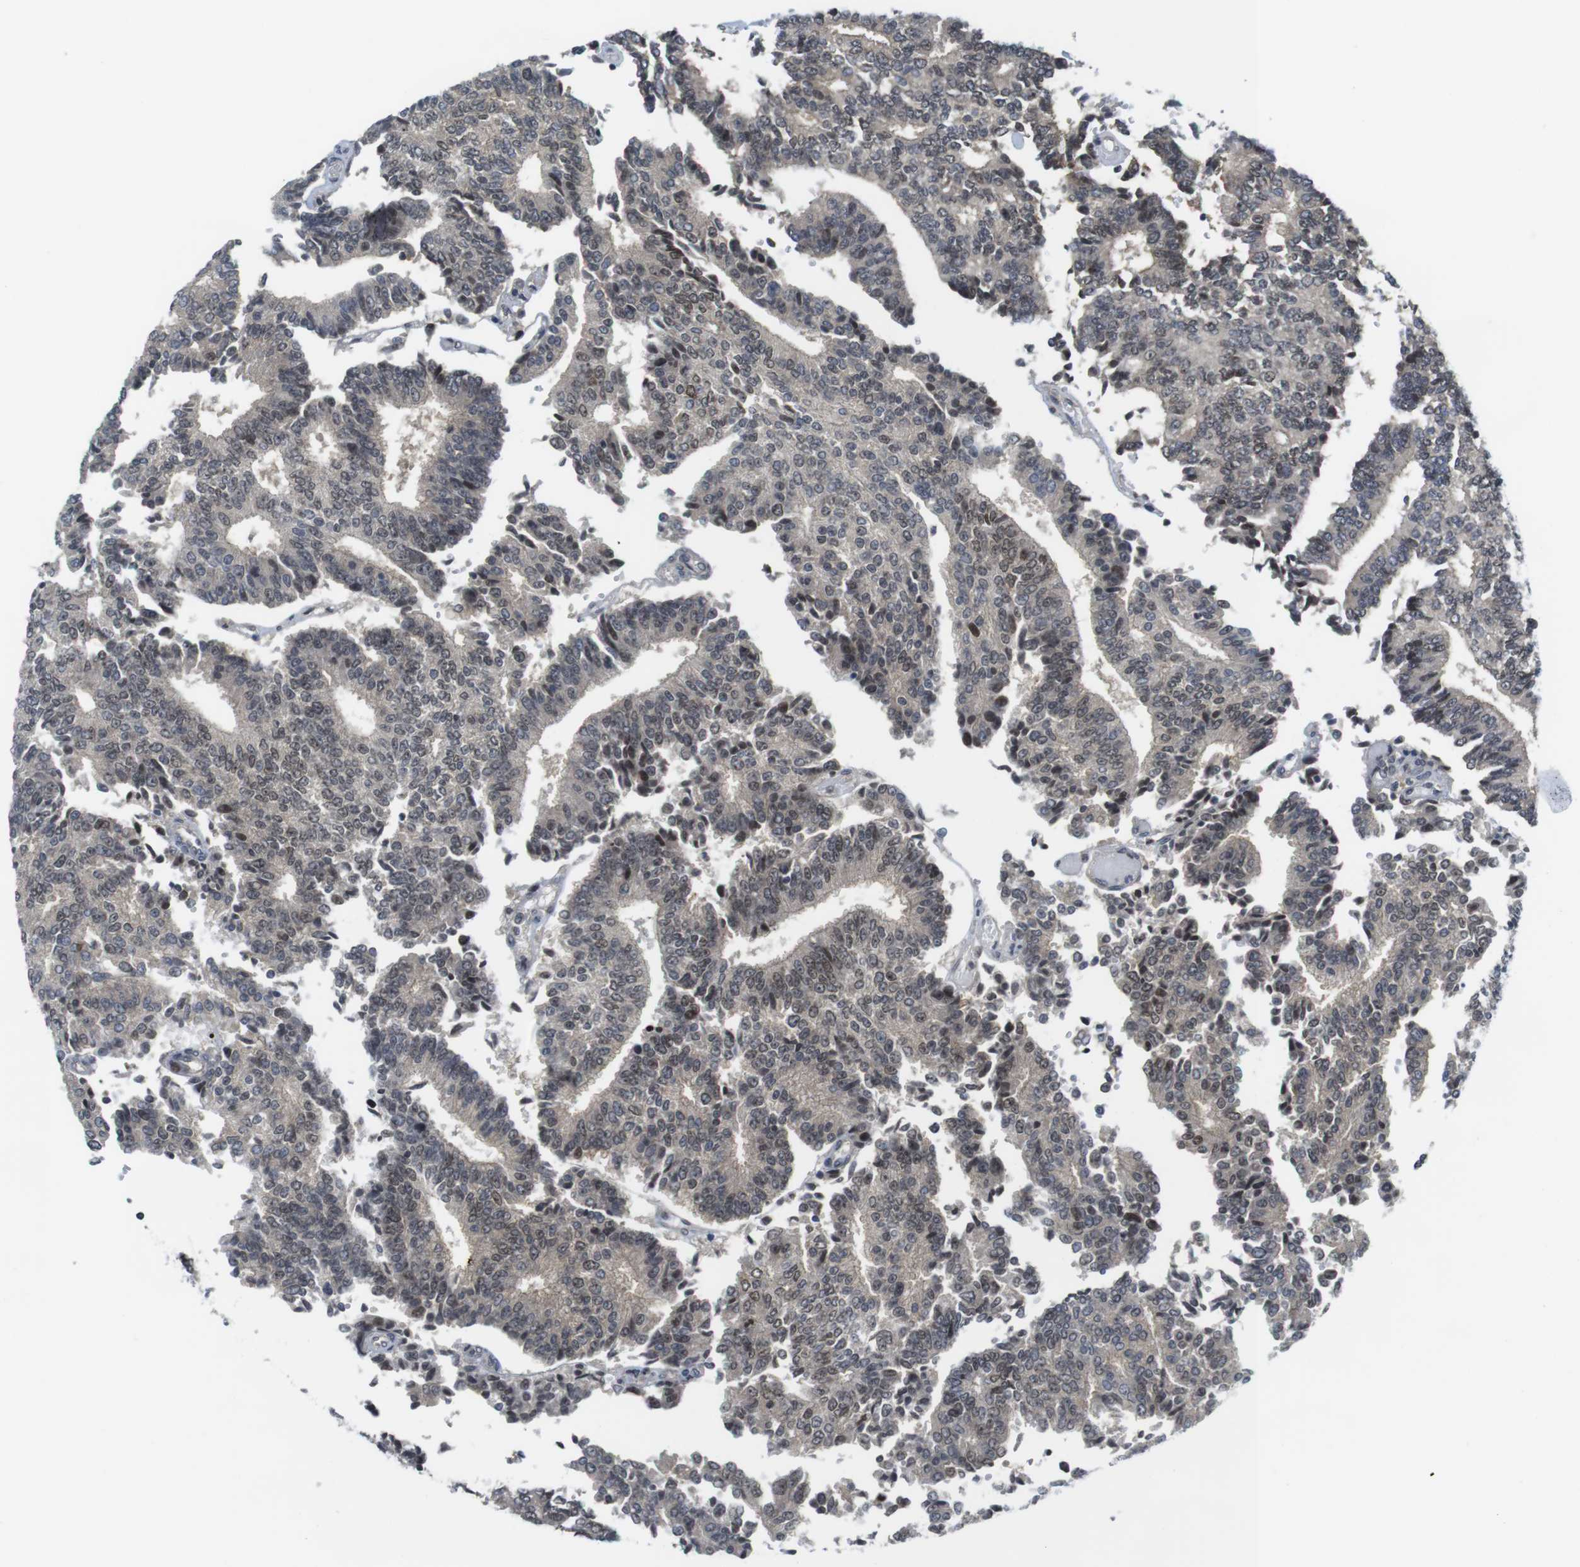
{"staining": {"intensity": "weak", "quantity": "25%-75%", "location": "cytoplasmic/membranous,nuclear"}, "tissue": "prostate cancer", "cell_type": "Tumor cells", "image_type": "cancer", "snomed": [{"axis": "morphology", "description": "Normal tissue, NOS"}, {"axis": "morphology", "description": "Adenocarcinoma, High grade"}, {"axis": "topography", "description": "Prostate"}, {"axis": "topography", "description": "Seminal veicle"}], "caption": "Prostate cancer (adenocarcinoma (high-grade)) stained with DAB (3,3'-diaminobenzidine) IHC reveals low levels of weak cytoplasmic/membranous and nuclear staining in approximately 25%-75% of tumor cells.", "gene": "RCC1", "patient": {"sex": "male", "age": 55}}